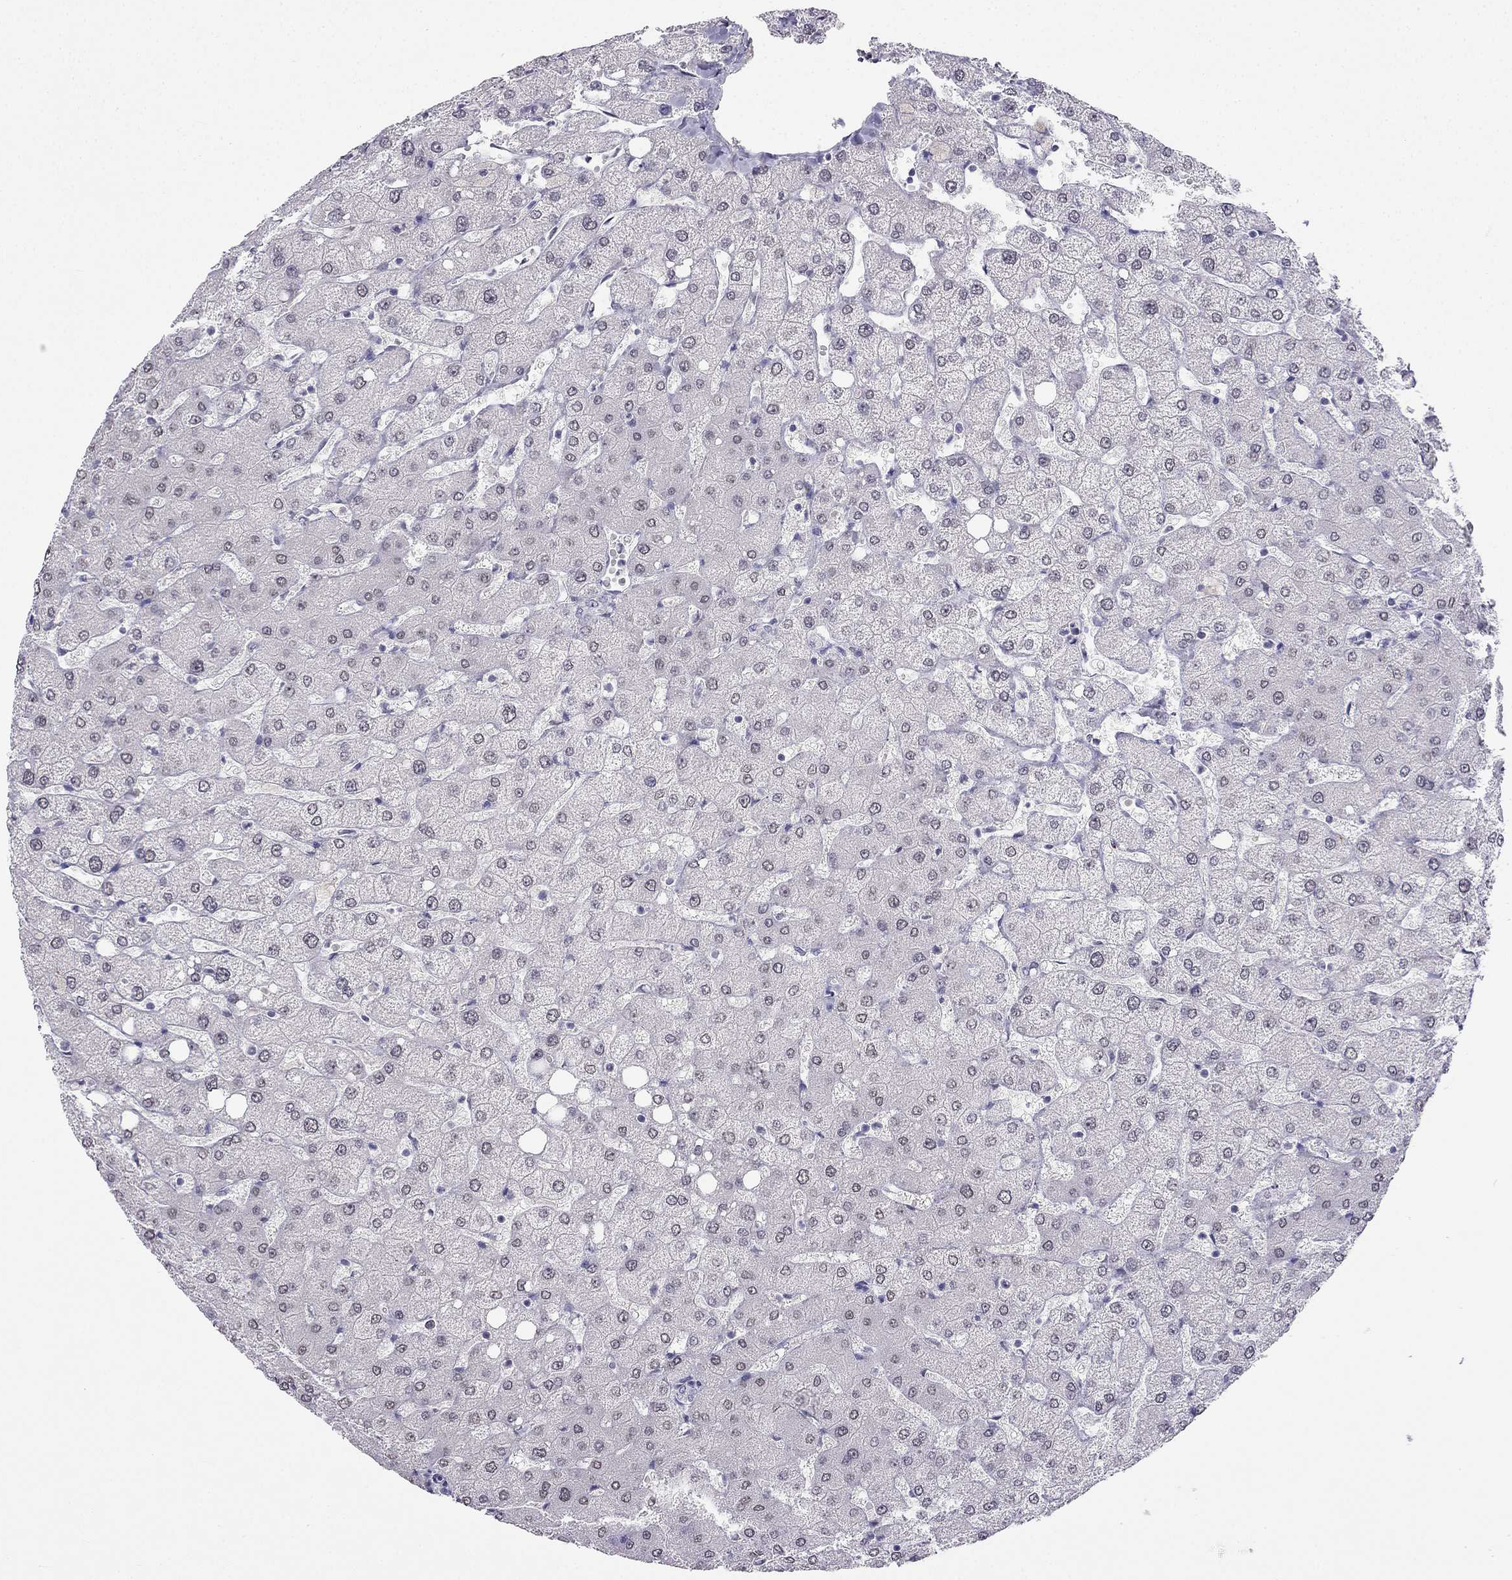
{"staining": {"intensity": "negative", "quantity": "none", "location": "none"}, "tissue": "liver", "cell_type": "Cholangiocytes", "image_type": "normal", "snomed": [{"axis": "morphology", "description": "Normal tissue, NOS"}, {"axis": "topography", "description": "Liver"}], "caption": "Protein analysis of unremarkable liver shows no significant positivity in cholangiocytes. (Stains: DAB IHC with hematoxylin counter stain, Microscopy: brightfield microscopy at high magnification).", "gene": "C16orf89", "patient": {"sex": "female", "age": 54}}